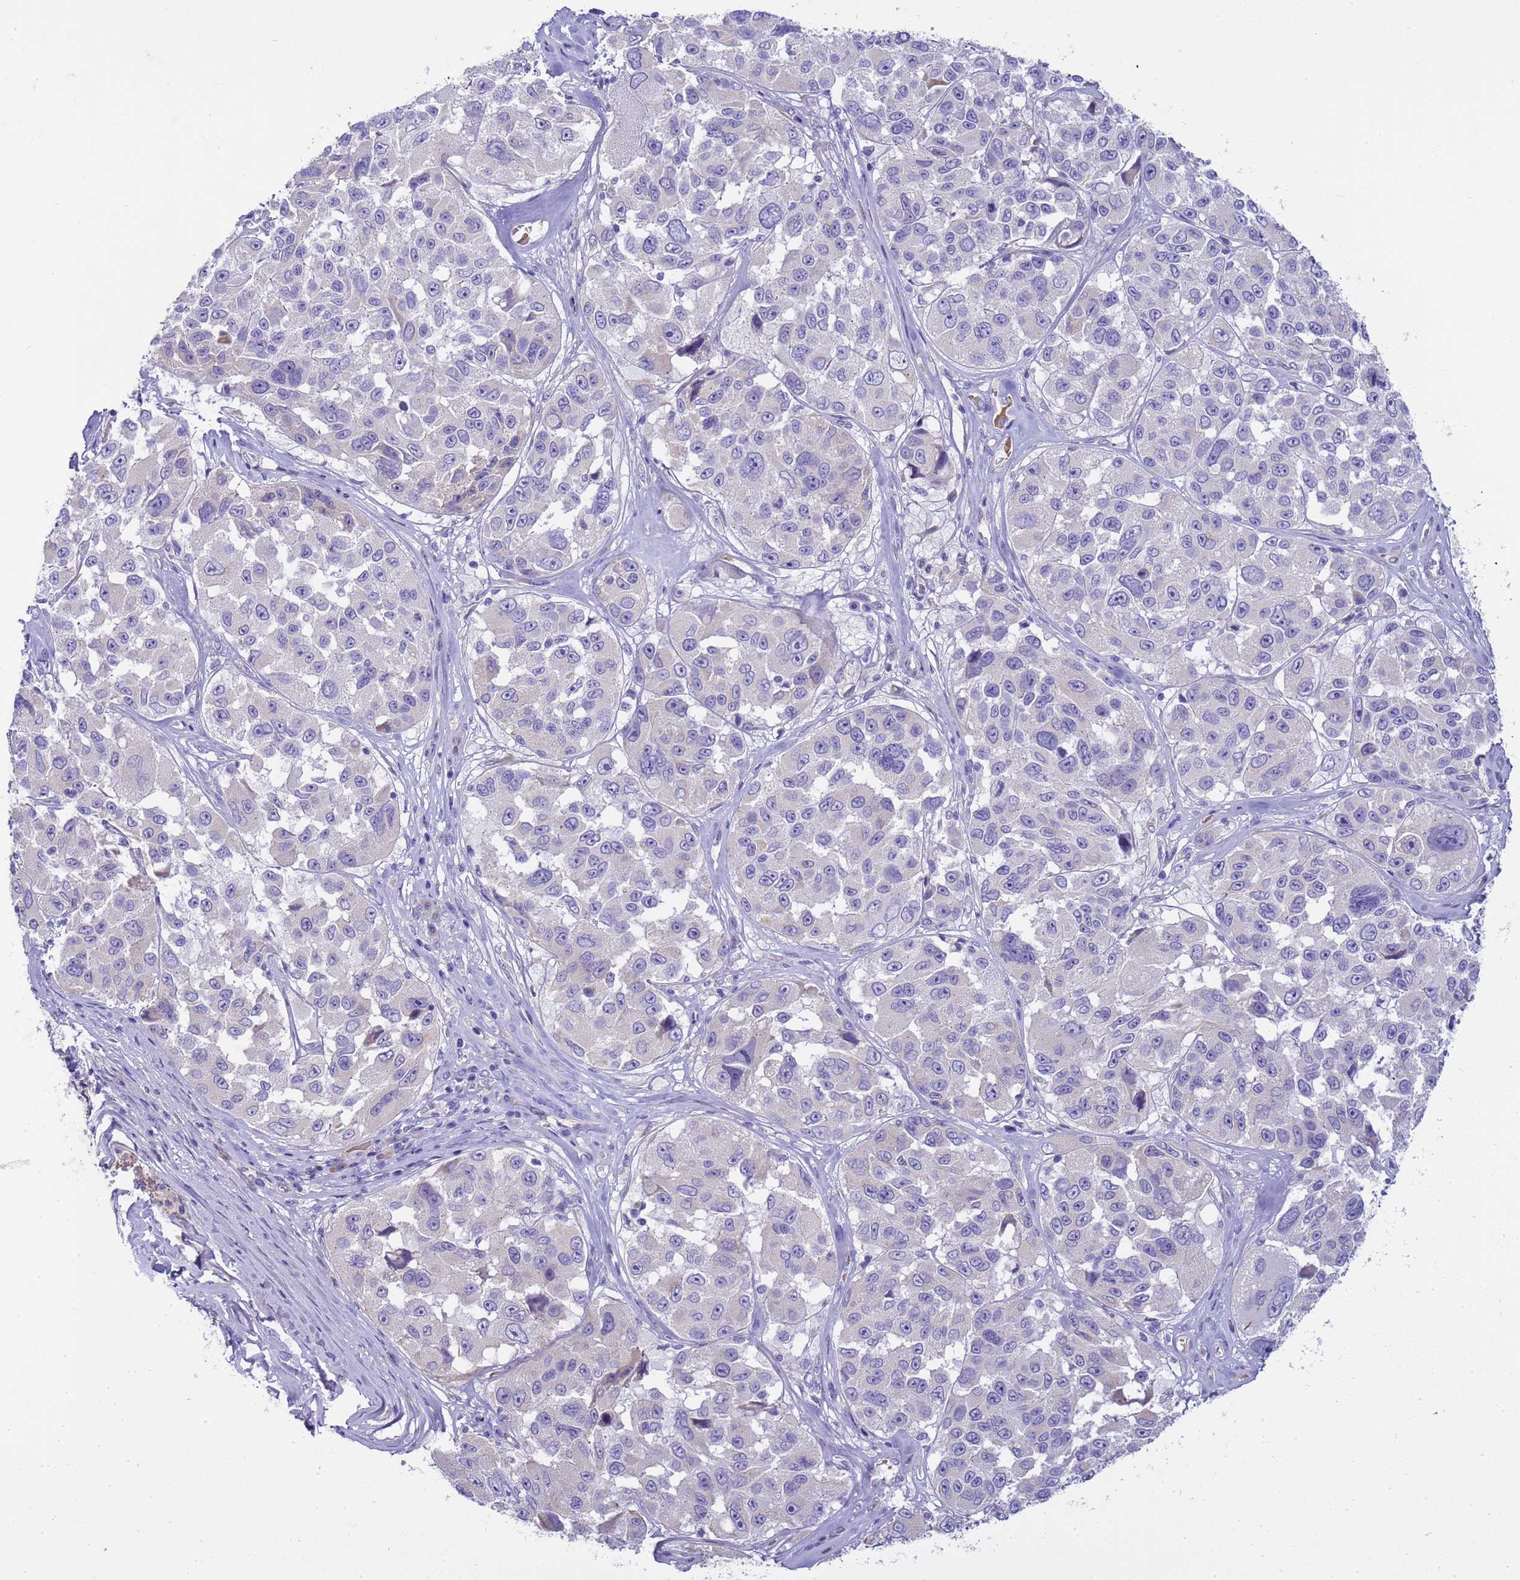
{"staining": {"intensity": "negative", "quantity": "none", "location": "none"}, "tissue": "melanoma", "cell_type": "Tumor cells", "image_type": "cancer", "snomed": [{"axis": "morphology", "description": "Malignant melanoma, NOS"}, {"axis": "topography", "description": "Skin"}], "caption": "Immunohistochemical staining of human malignant melanoma demonstrates no significant positivity in tumor cells.", "gene": "RIPPLY2", "patient": {"sex": "female", "age": 66}}